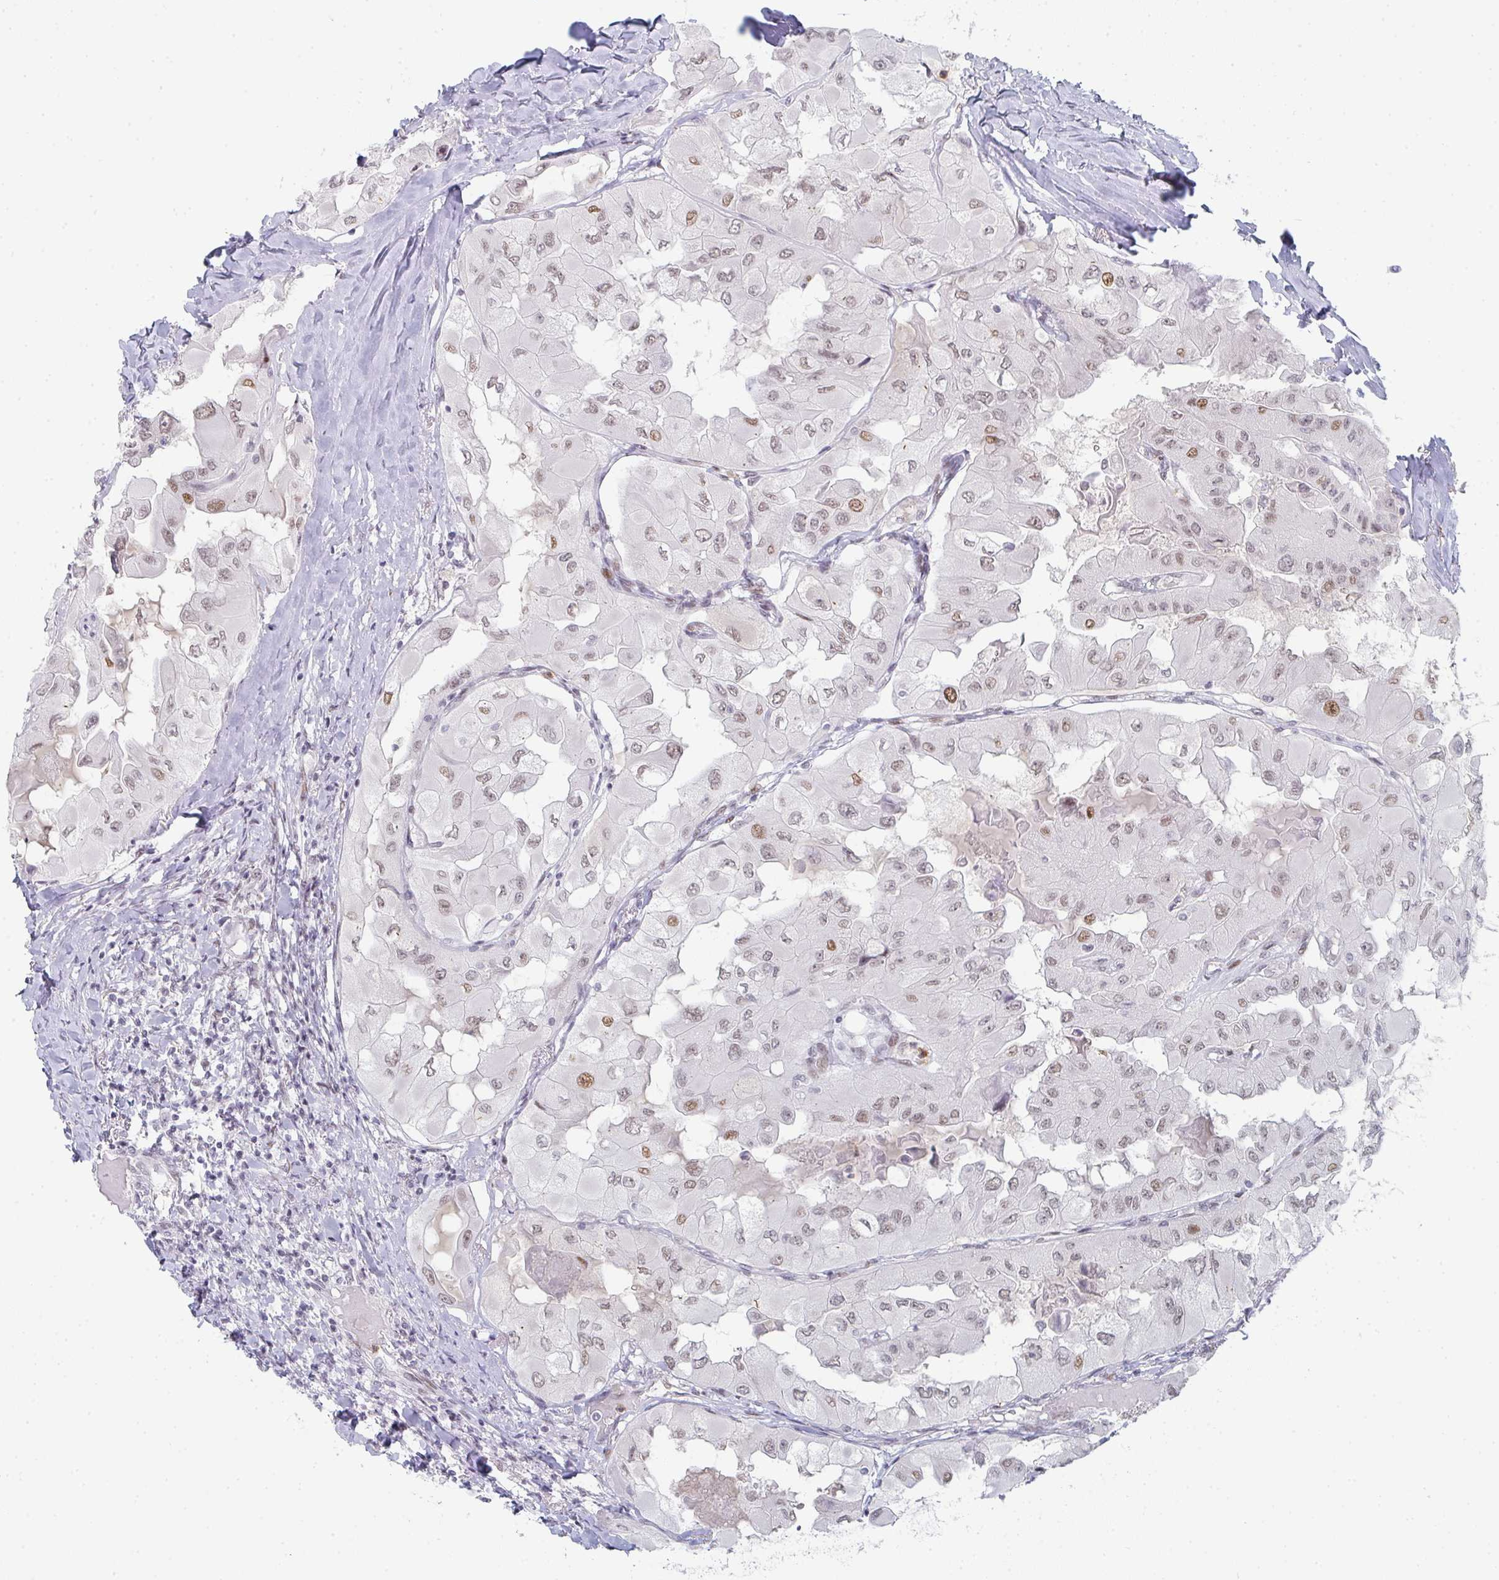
{"staining": {"intensity": "moderate", "quantity": "<25%", "location": "nuclear"}, "tissue": "thyroid cancer", "cell_type": "Tumor cells", "image_type": "cancer", "snomed": [{"axis": "morphology", "description": "Normal tissue, NOS"}, {"axis": "morphology", "description": "Papillary adenocarcinoma, NOS"}, {"axis": "topography", "description": "Thyroid gland"}], "caption": "Moderate nuclear staining for a protein is appreciated in about <25% of tumor cells of thyroid cancer (papillary adenocarcinoma) using IHC.", "gene": "LIN54", "patient": {"sex": "female", "age": 59}}